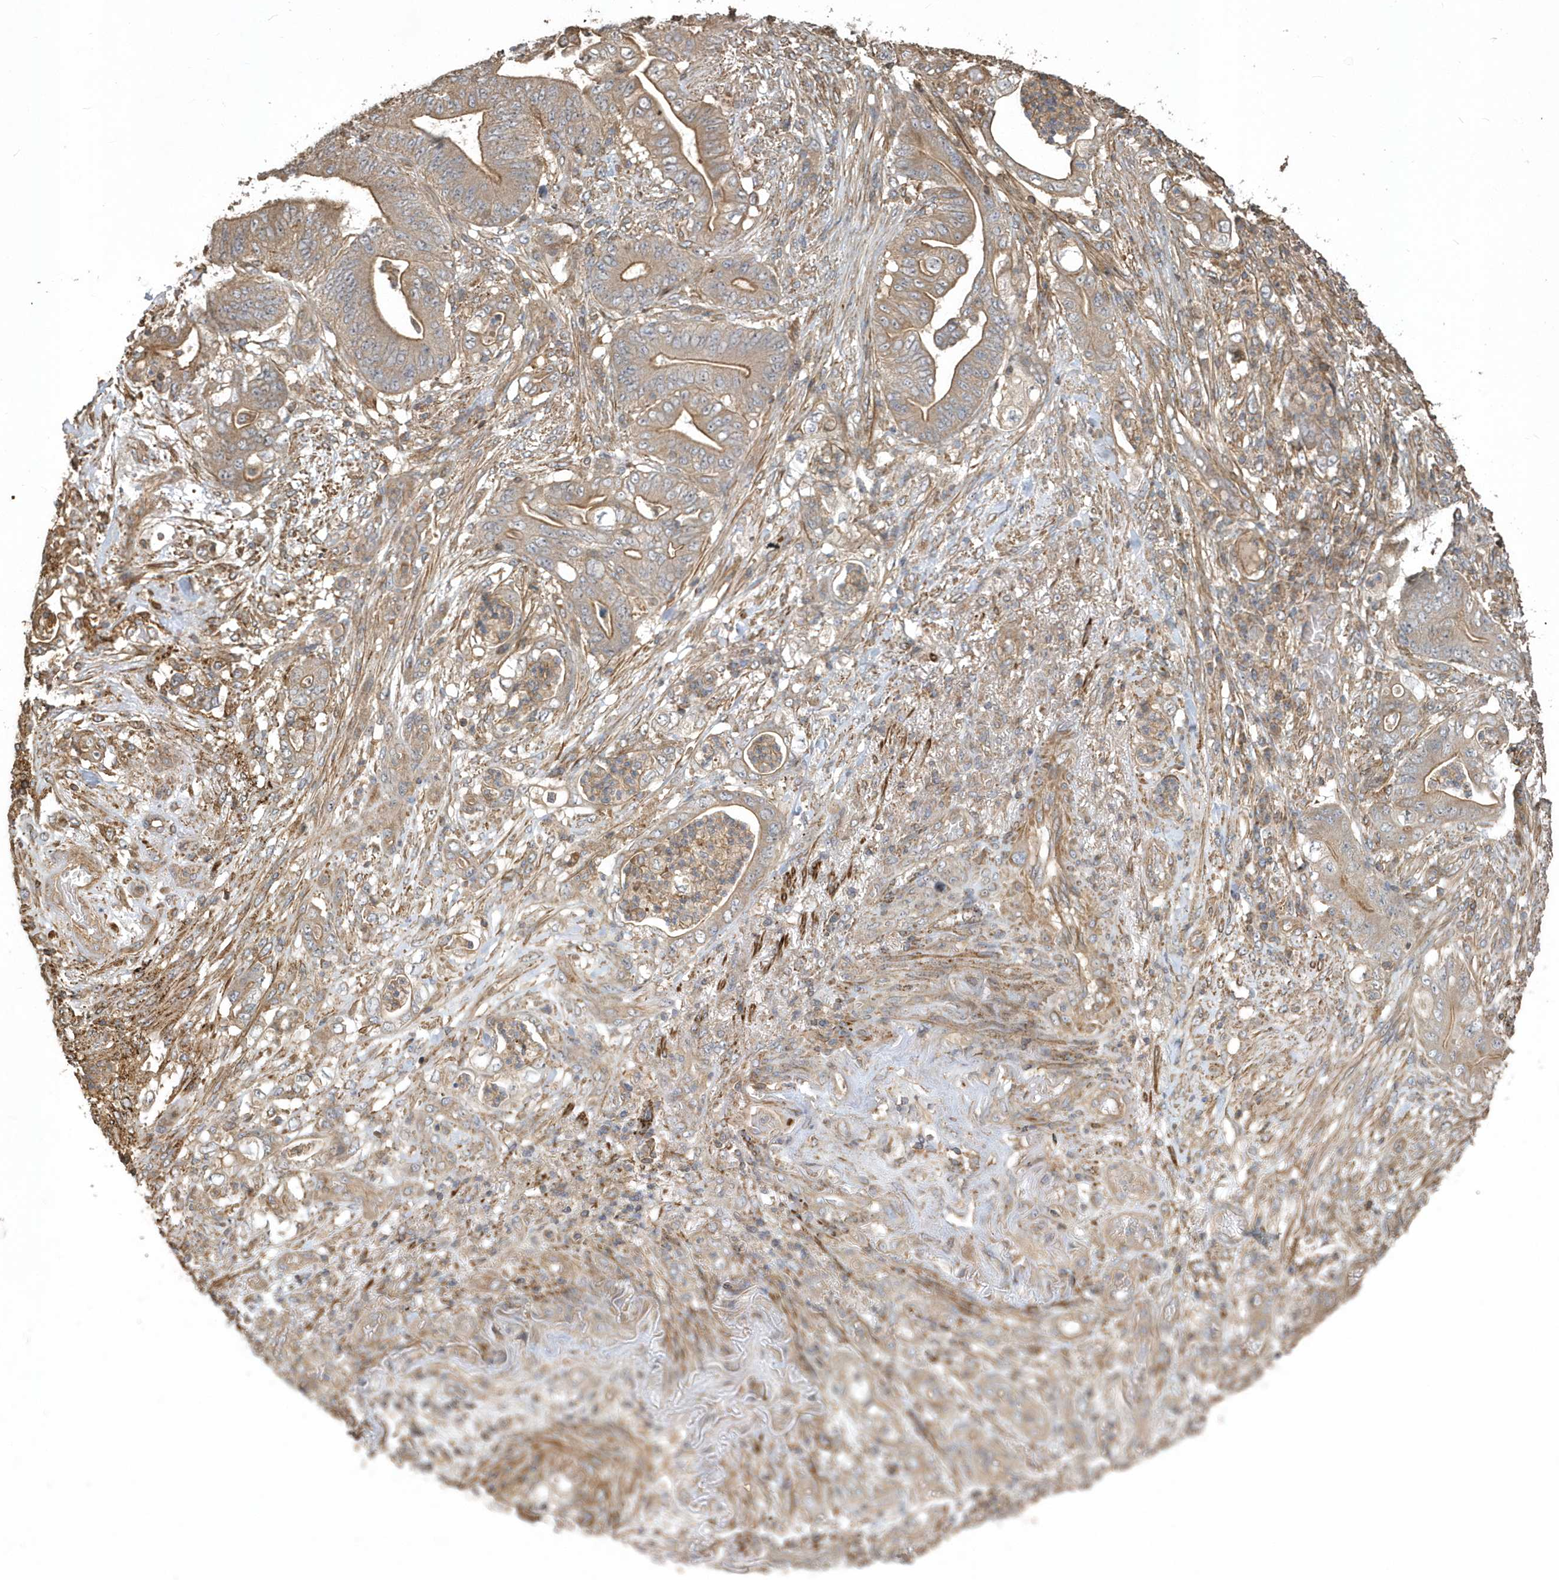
{"staining": {"intensity": "moderate", "quantity": ">75%", "location": "cytoplasmic/membranous"}, "tissue": "stomach cancer", "cell_type": "Tumor cells", "image_type": "cancer", "snomed": [{"axis": "morphology", "description": "Adenocarcinoma, NOS"}, {"axis": "topography", "description": "Stomach"}], "caption": "Immunohistochemistry (IHC) (DAB (3,3'-diaminobenzidine)) staining of human stomach adenocarcinoma exhibits moderate cytoplasmic/membranous protein staining in approximately >75% of tumor cells. (Stains: DAB in brown, nuclei in blue, Microscopy: brightfield microscopy at high magnification).", "gene": "SENP8", "patient": {"sex": "female", "age": 73}}